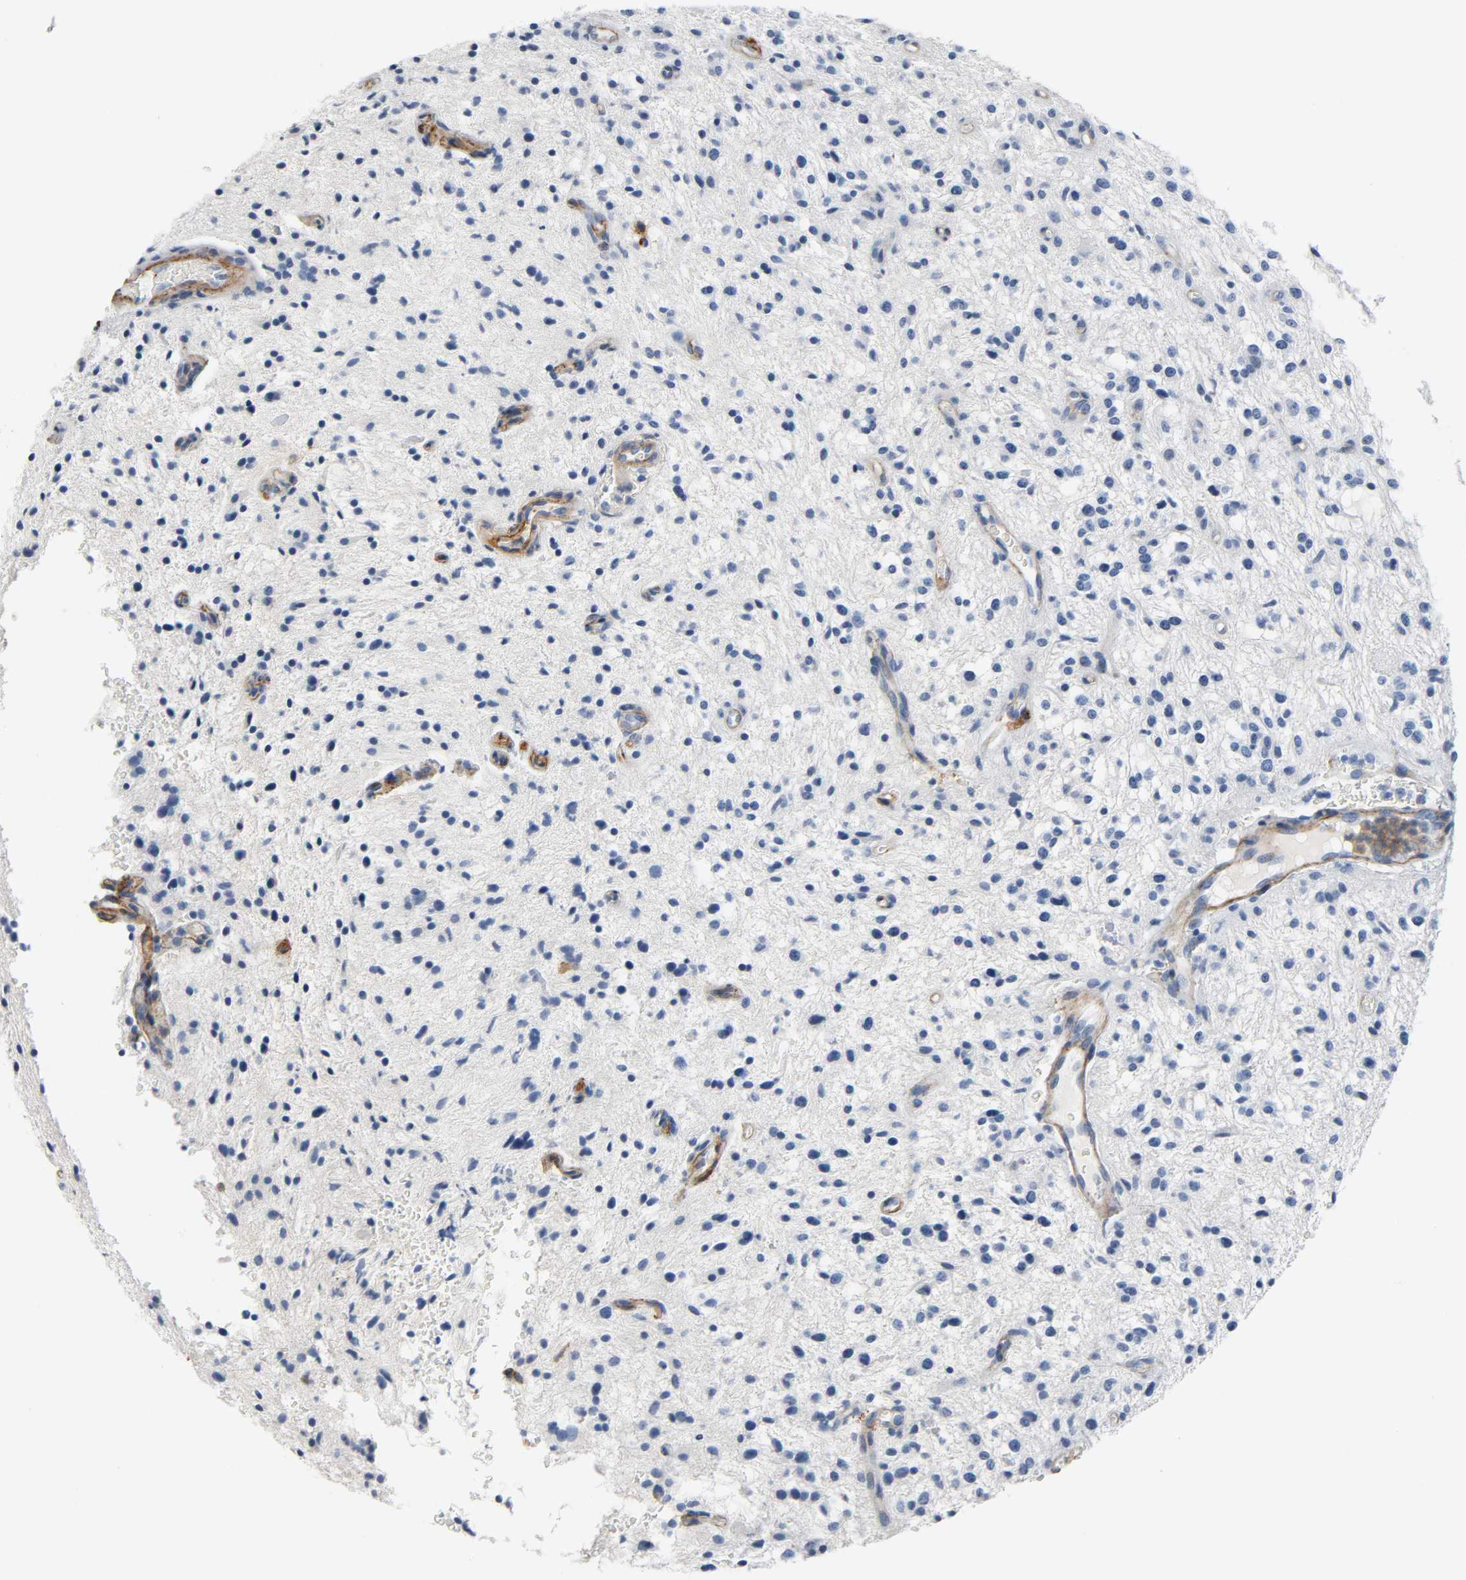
{"staining": {"intensity": "negative", "quantity": "none", "location": "none"}, "tissue": "glioma", "cell_type": "Tumor cells", "image_type": "cancer", "snomed": [{"axis": "morphology", "description": "Glioma, malignant, NOS"}, {"axis": "topography", "description": "Cerebellum"}], "caption": "This histopathology image is of glioma (malignant) stained with immunohistochemistry to label a protein in brown with the nuclei are counter-stained blue. There is no staining in tumor cells. The staining is performed using DAB (3,3'-diaminobenzidine) brown chromogen with nuclei counter-stained in using hematoxylin.", "gene": "ANPEP", "patient": {"sex": "female", "age": 10}}